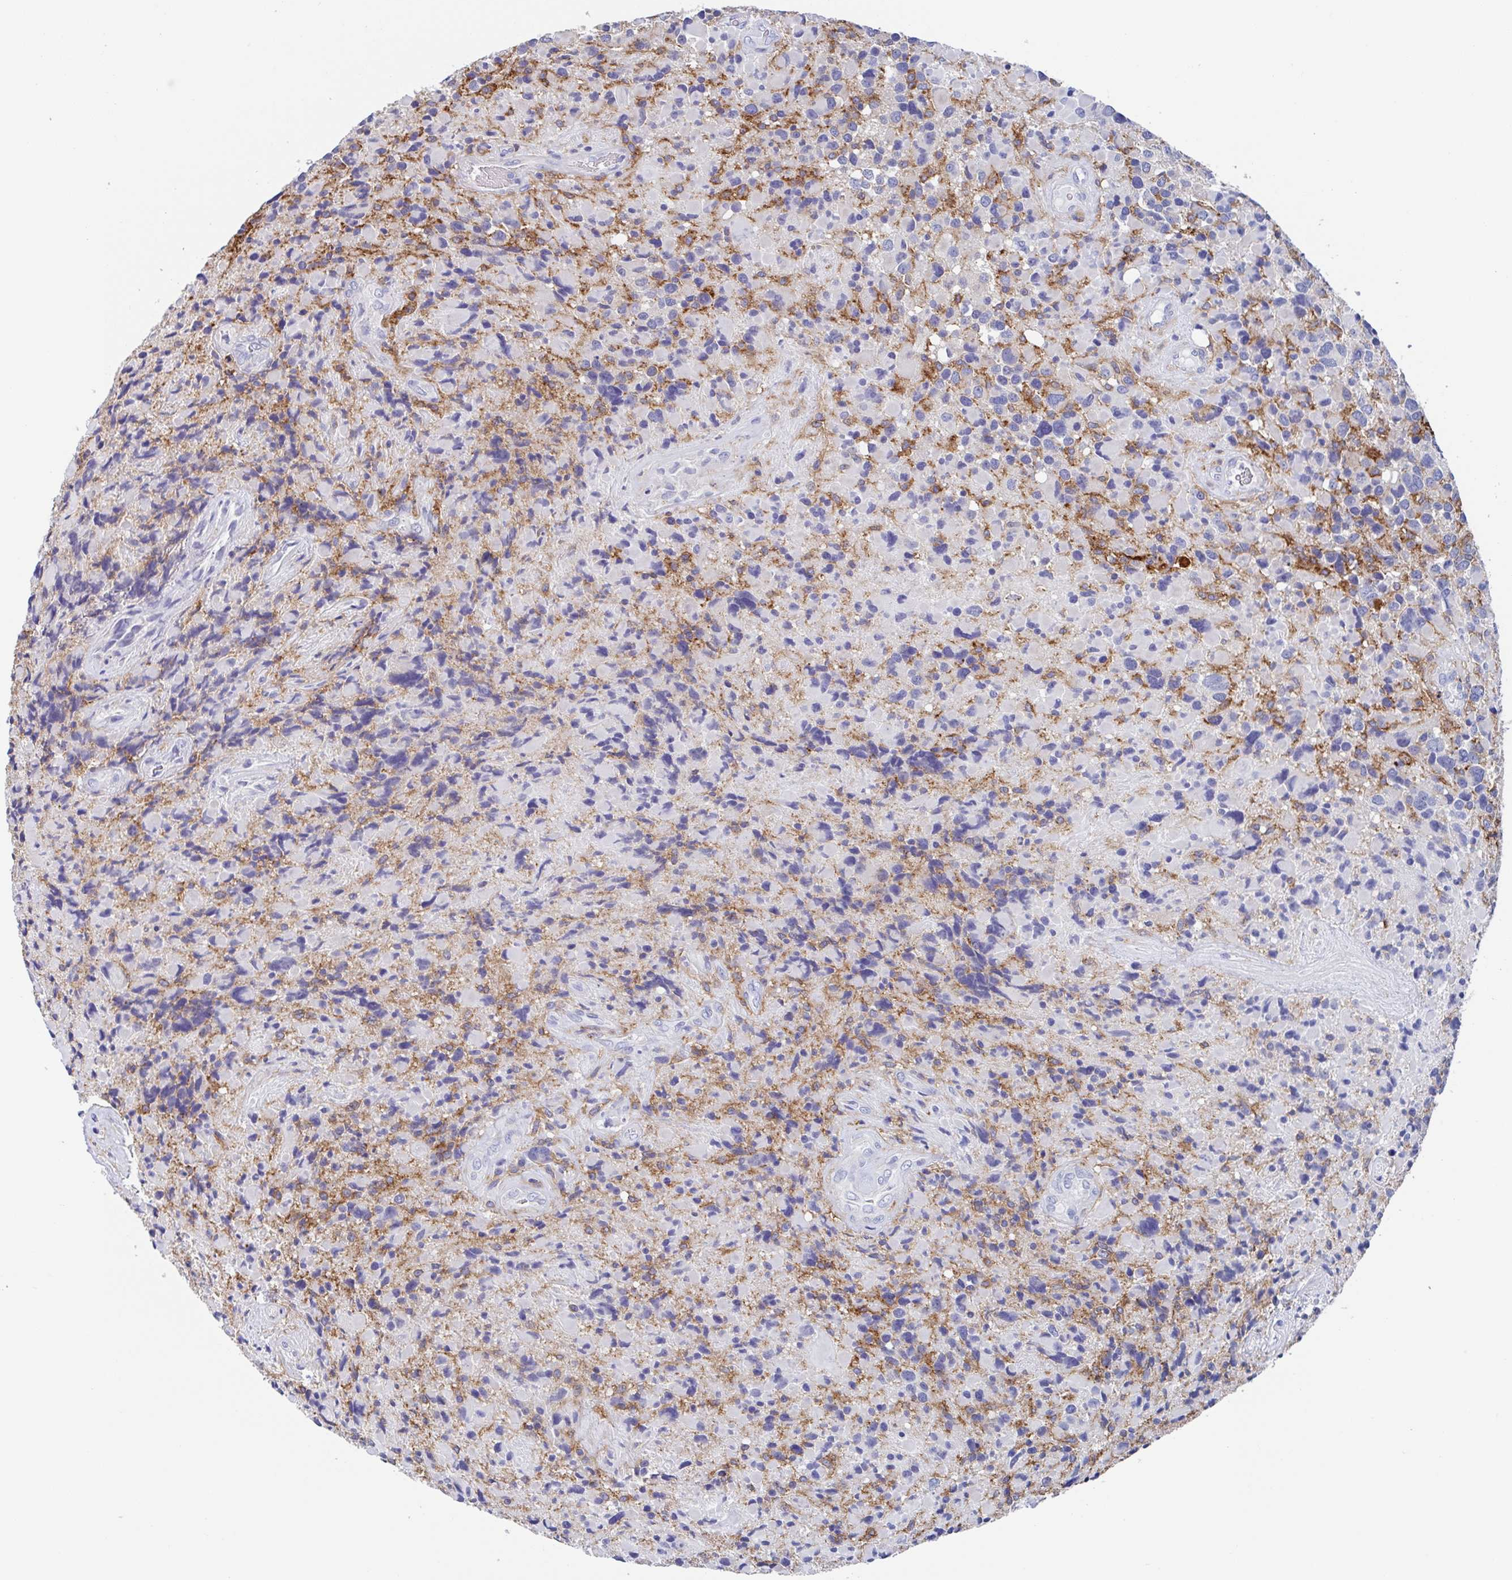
{"staining": {"intensity": "negative", "quantity": "none", "location": "none"}, "tissue": "glioma", "cell_type": "Tumor cells", "image_type": "cancer", "snomed": [{"axis": "morphology", "description": "Glioma, malignant, High grade"}, {"axis": "topography", "description": "Brain"}], "caption": "Immunohistochemical staining of human malignant glioma (high-grade) demonstrates no significant expression in tumor cells.", "gene": "FCGR3A", "patient": {"sex": "female", "age": 40}}